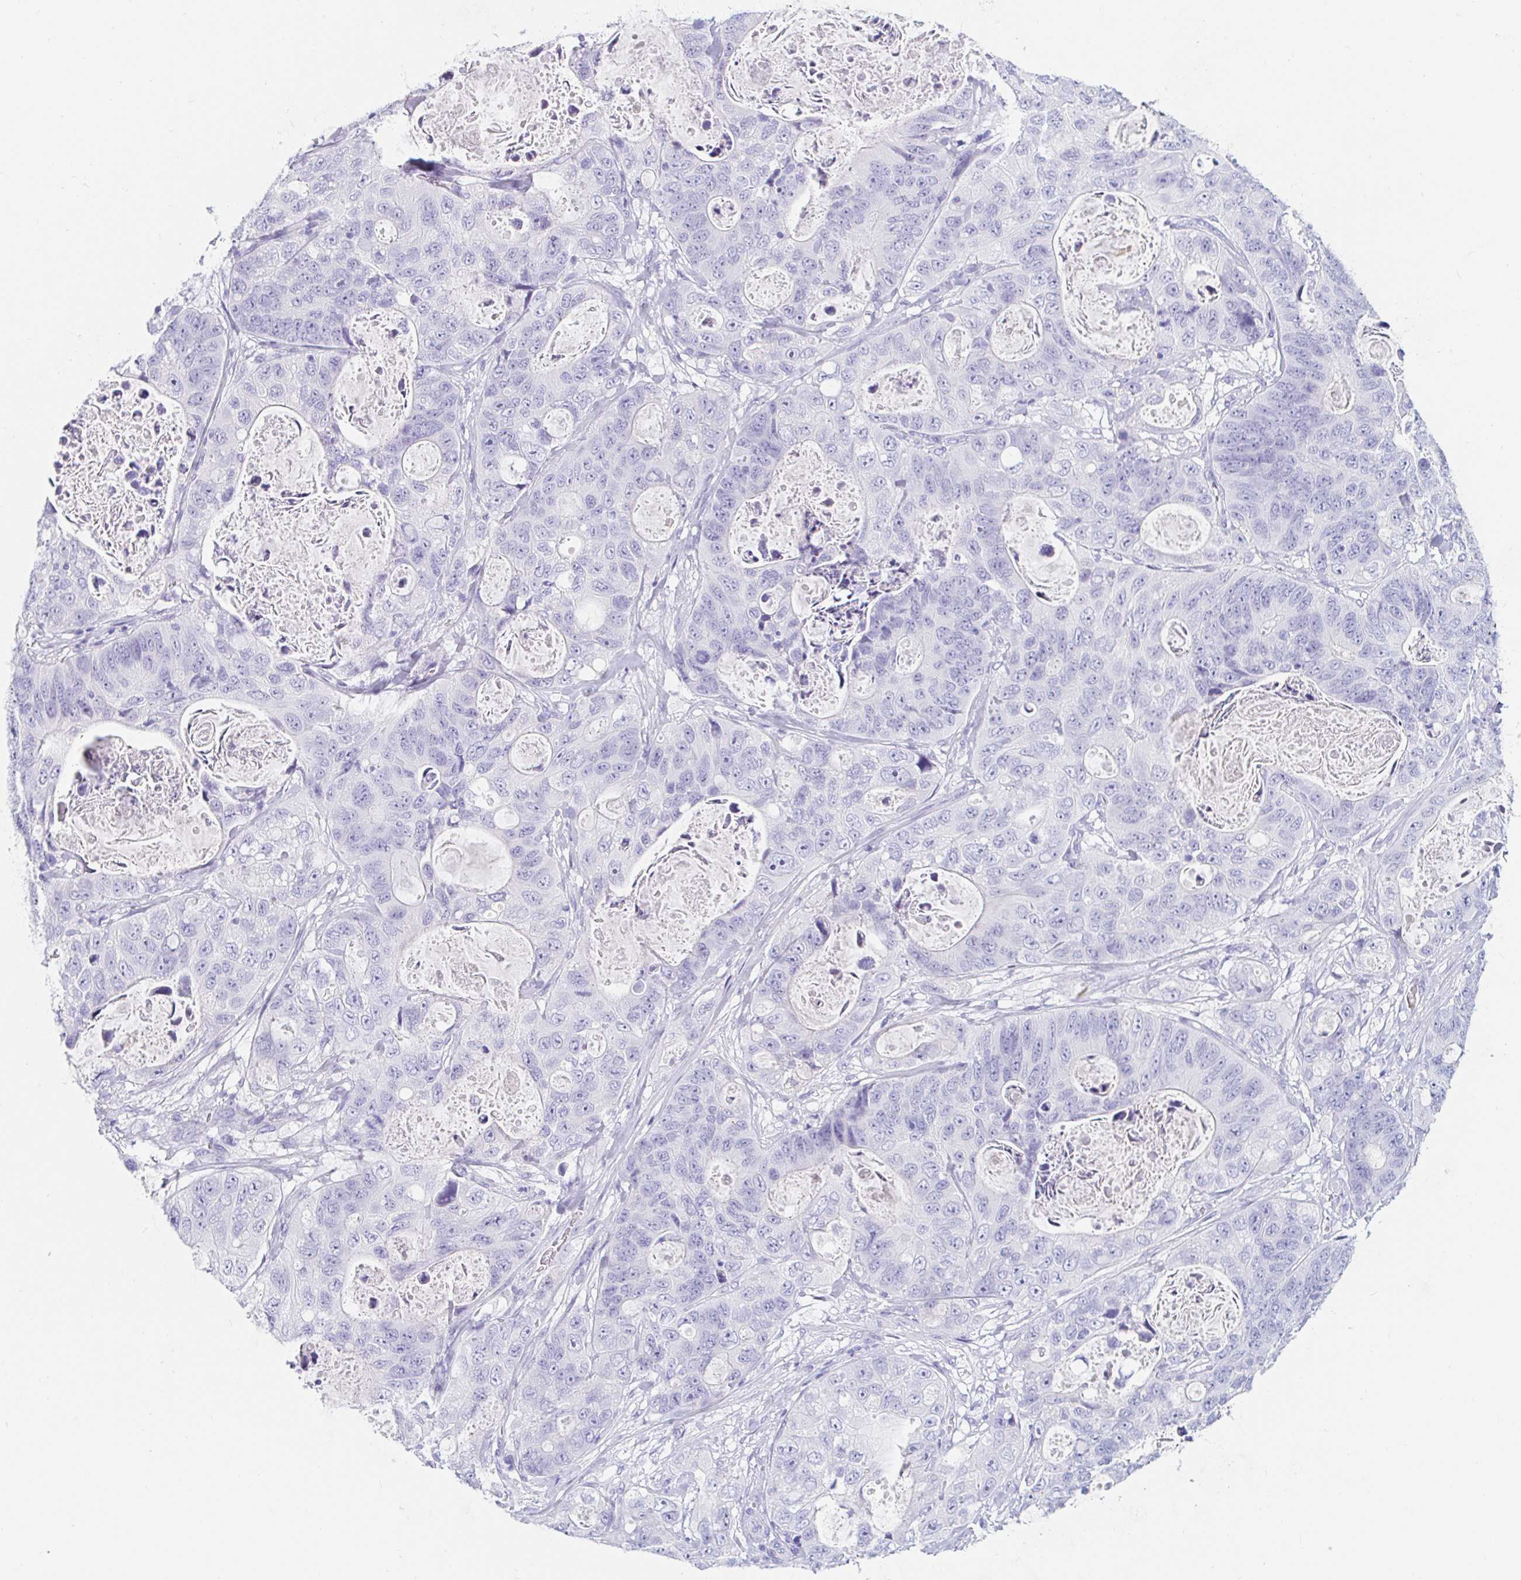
{"staining": {"intensity": "negative", "quantity": "none", "location": "none"}, "tissue": "stomach cancer", "cell_type": "Tumor cells", "image_type": "cancer", "snomed": [{"axis": "morphology", "description": "Normal tissue, NOS"}, {"axis": "morphology", "description": "Adenocarcinoma, NOS"}, {"axis": "topography", "description": "Stomach"}], "caption": "High magnification brightfield microscopy of stomach cancer (adenocarcinoma) stained with DAB (3,3'-diaminobenzidine) (brown) and counterstained with hematoxylin (blue): tumor cells show no significant staining.", "gene": "TEX44", "patient": {"sex": "female", "age": 89}}